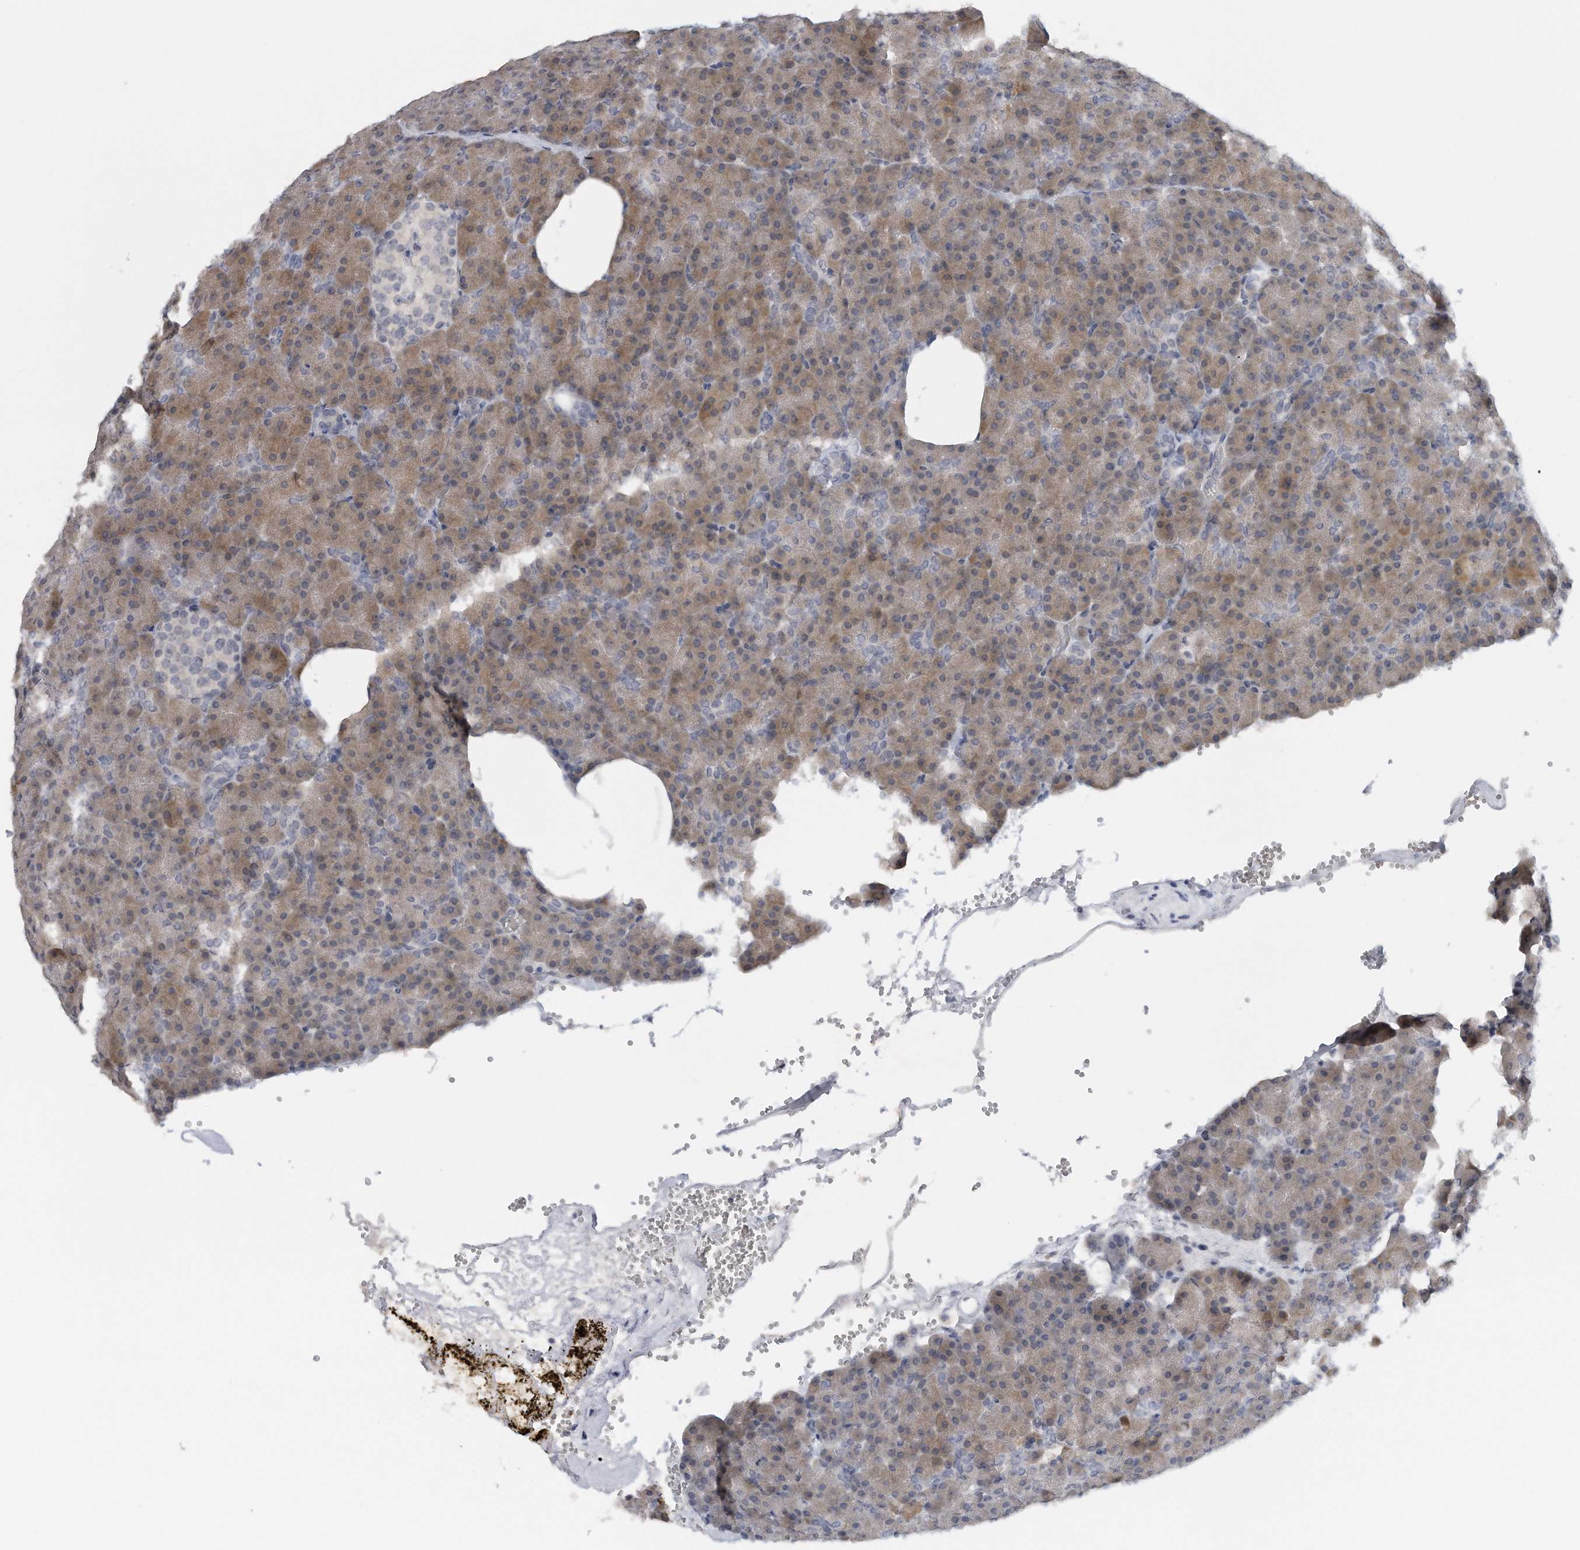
{"staining": {"intensity": "weak", "quantity": ">75%", "location": "cytoplasmic/membranous"}, "tissue": "pancreas", "cell_type": "Exocrine glandular cells", "image_type": "normal", "snomed": [{"axis": "morphology", "description": "Normal tissue, NOS"}, {"axis": "morphology", "description": "Carcinoid, malignant, NOS"}, {"axis": "topography", "description": "Pancreas"}], "caption": "High-power microscopy captured an IHC image of normal pancreas, revealing weak cytoplasmic/membranous positivity in approximately >75% of exocrine glandular cells. (IHC, brightfield microscopy, high magnification).", "gene": "DDX43", "patient": {"sex": "female", "age": 35}}